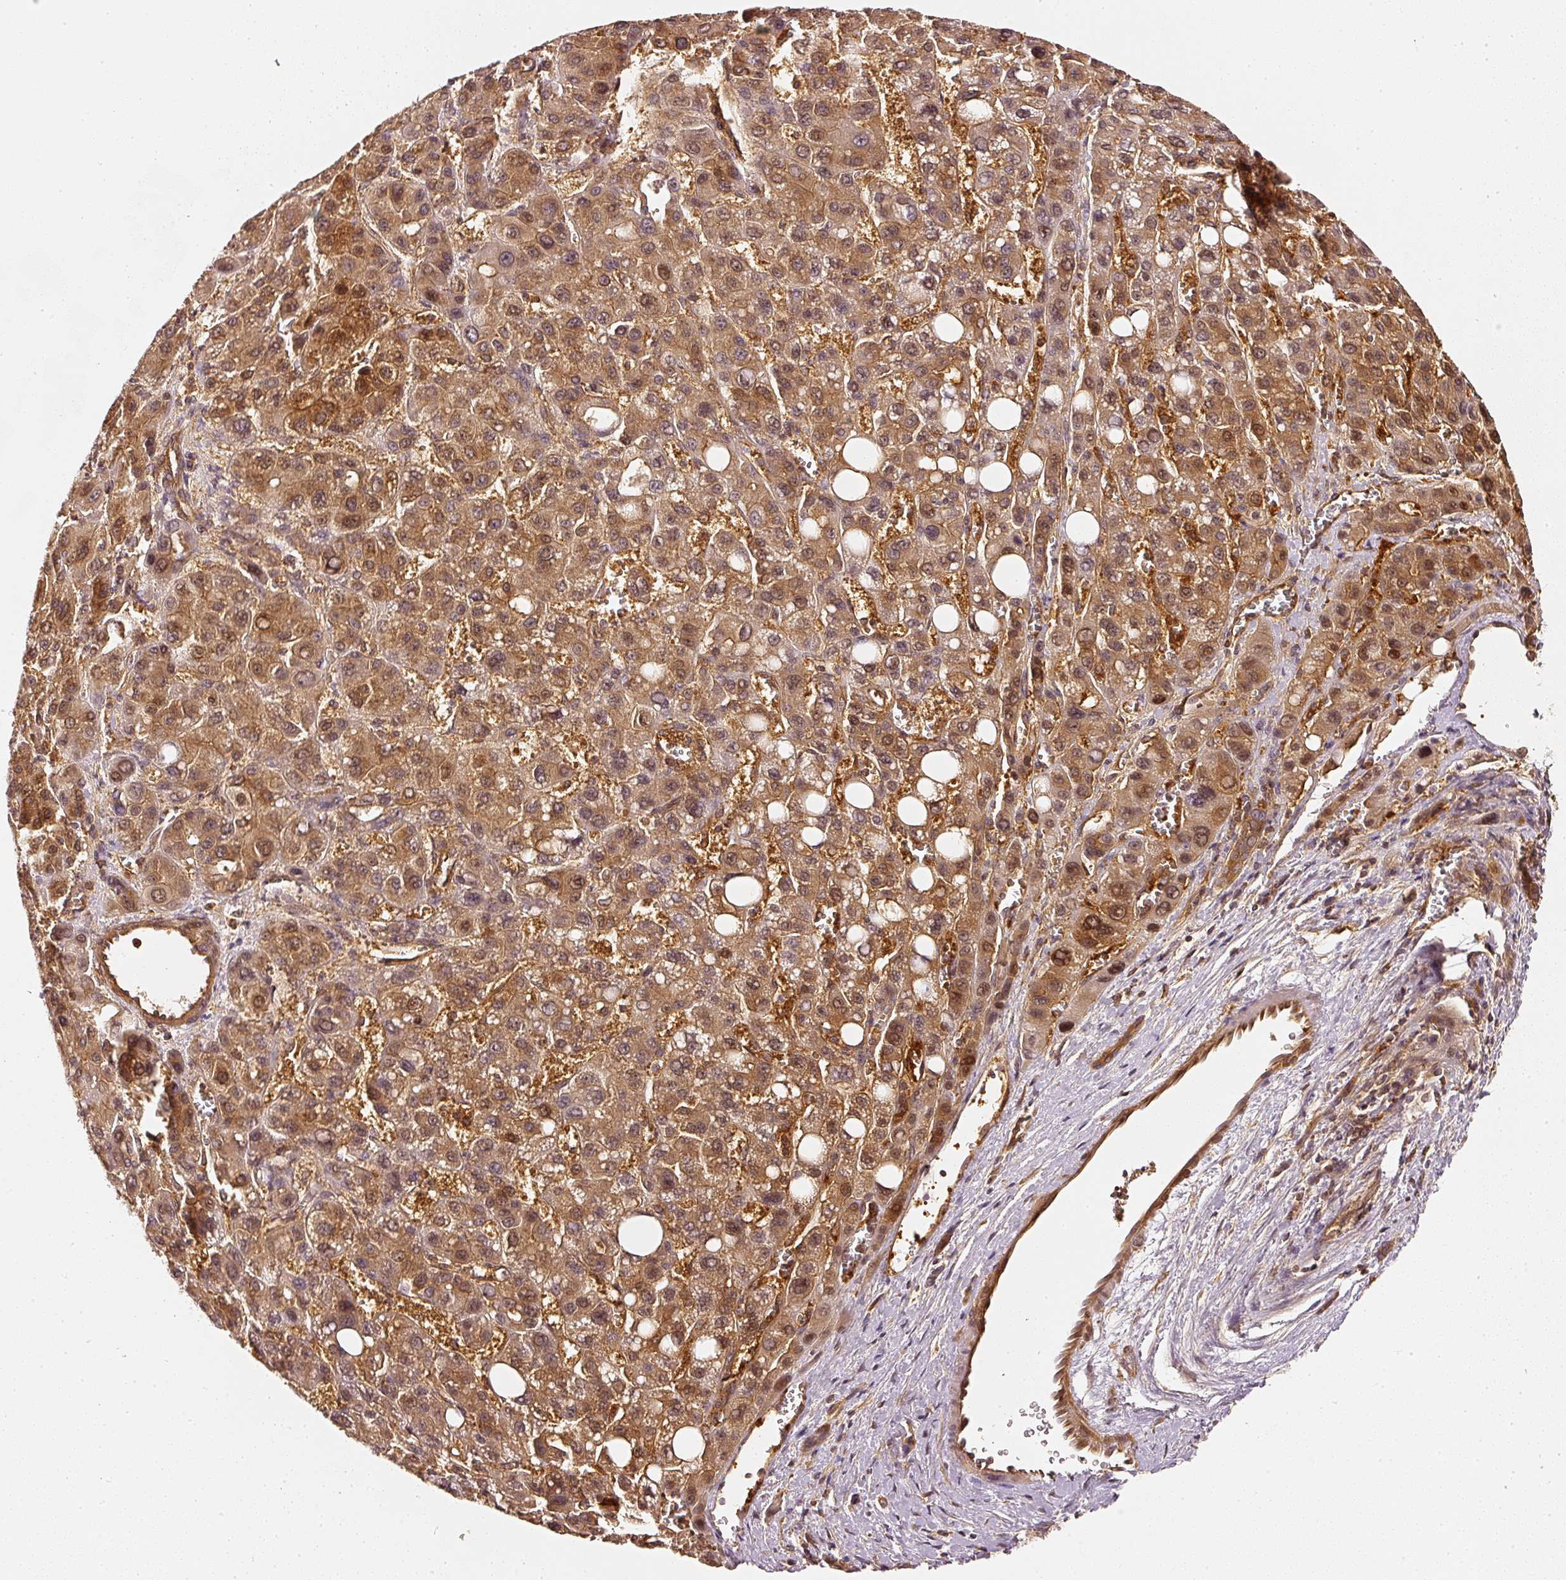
{"staining": {"intensity": "strong", "quantity": ">75%", "location": "cytoplasmic/membranous,nuclear"}, "tissue": "liver cancer", "cell_type": "Tumor cells", "image_type": "cancer", "snomed": [{"axis": "morphology", "description": "Carcinoma, Hepatocellular, NOS"}, {"axis": "topography", "description": "Liver"}], "caption": "A brown stain shows strong cytoplasmic/membranous and nuclear staining of a protein in human hepatocellular carcinoma (liver) tumor cells. The staining was performed using DAB, with brown indicating positive protein expression. Nuclei are stained blue with hematoxylin.", "gene": "ASMTL", "patient": {"sex": "male", "age": 55}}